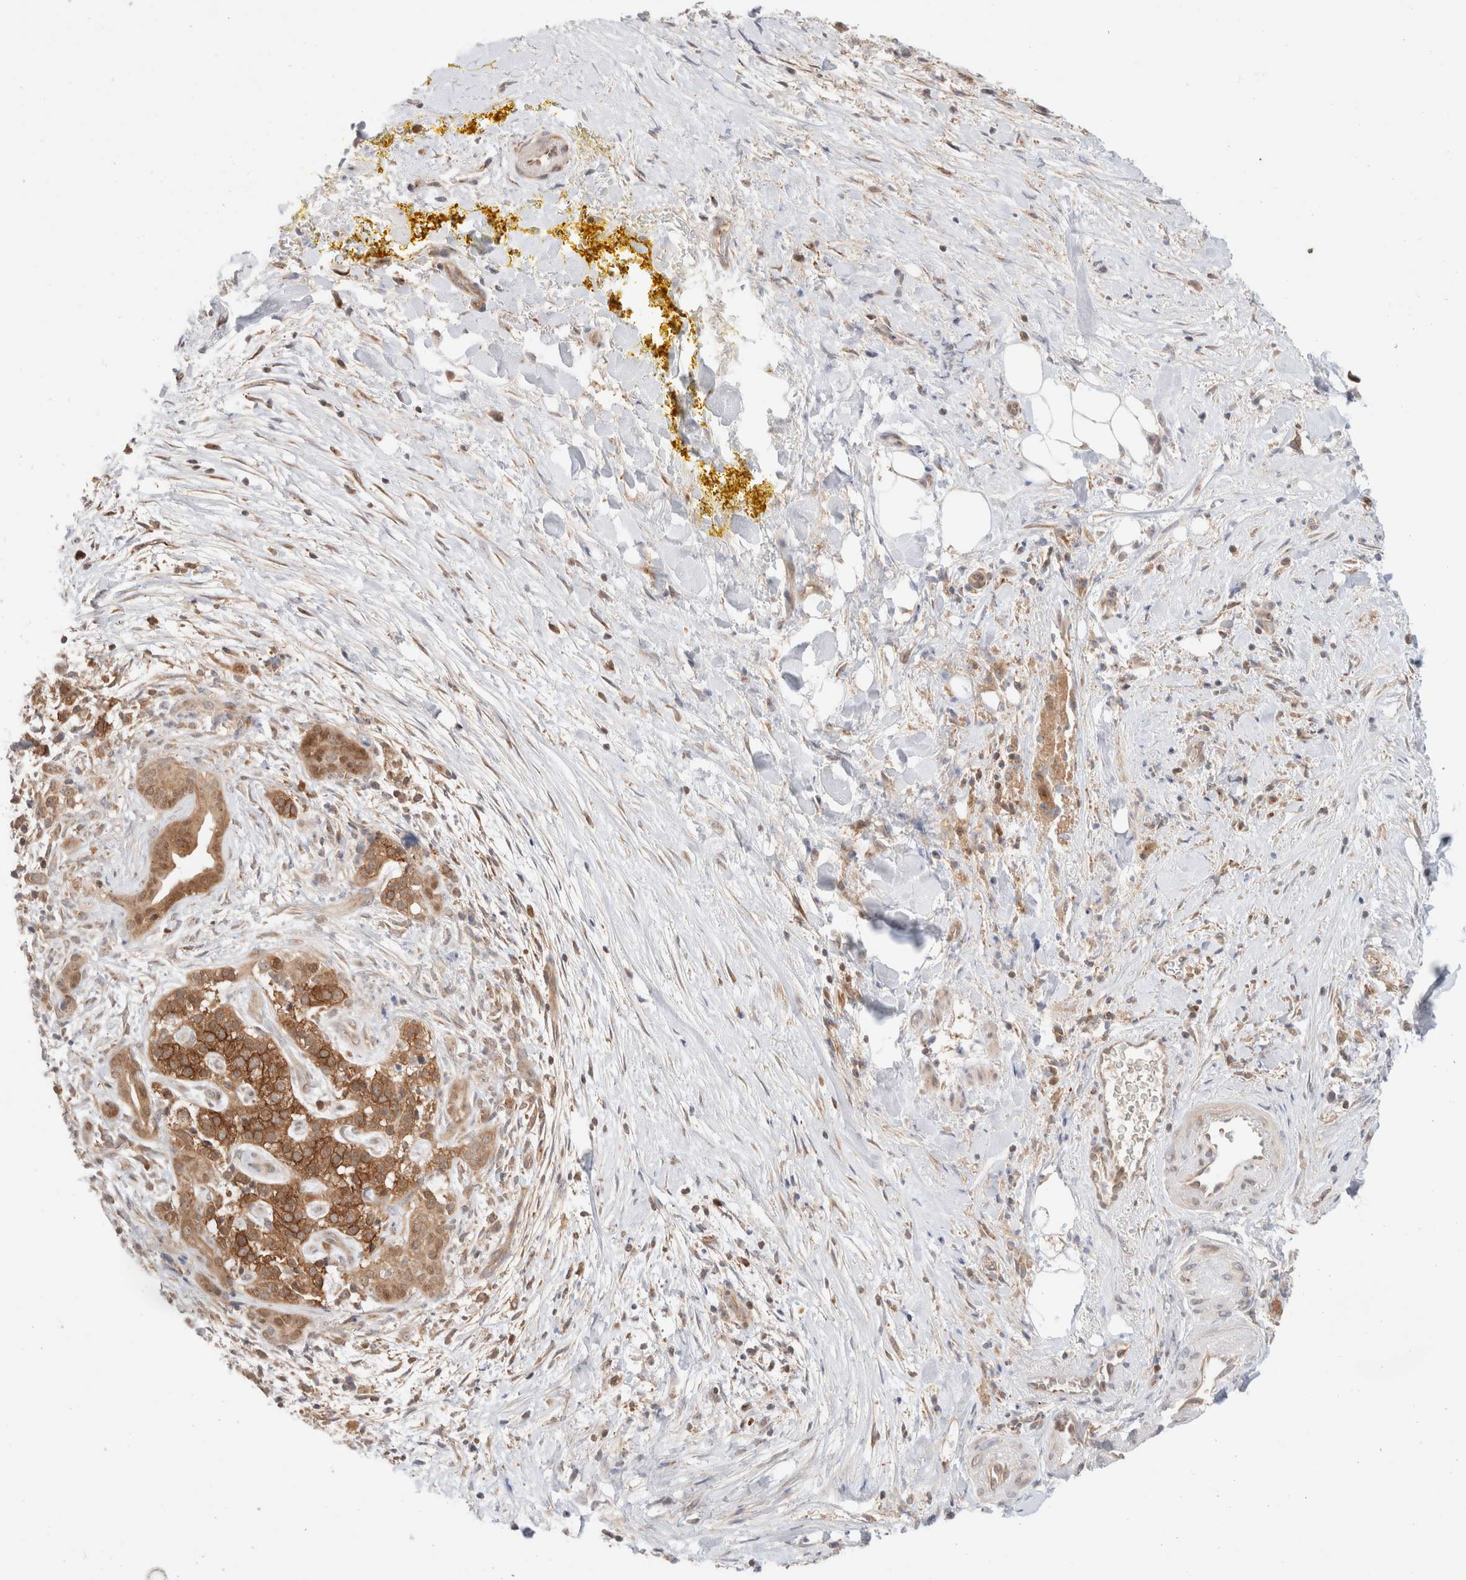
{"staining": {"intensity": "moderate", "quantity": ">75%", "location": "cytoplasmic/membranous"}, "tissue": "pancreatic cancer", "cell_type": "Tumor cells", "image_type": "cancer", "snomed": [{"axis": "morphology", "description": "Adenocarcinoma, NOS"}, {"axis": "topography", "description": "Pancreas"}], "caption": "This is an image of IHC staining of pancreatic cancer (adenocarcinoma), which shows moderate positivity in the cytoplasmic/membranous of tumor cells.", "gene": "XKR4", "patient": {"sex": "male", "age": 58}}